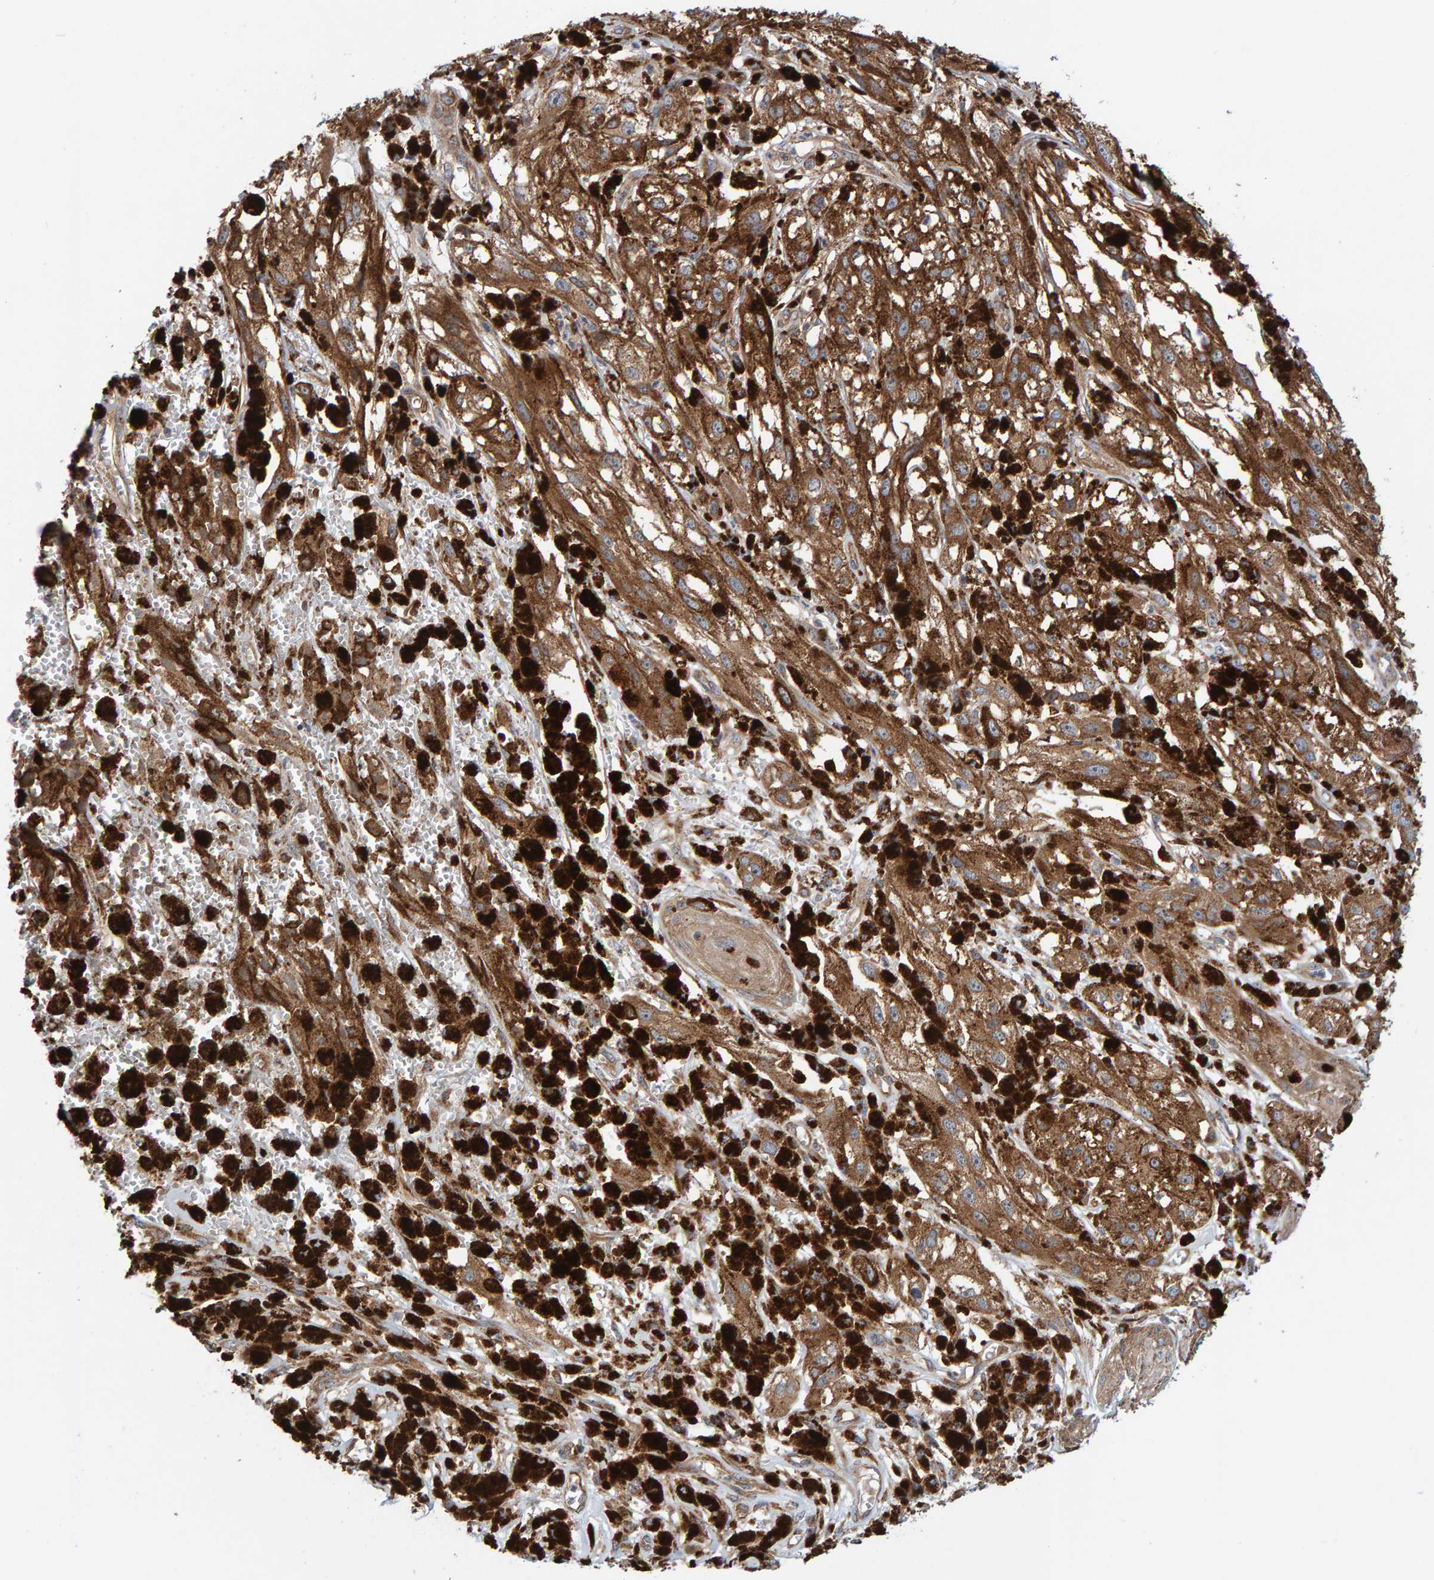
{"staining": {"intensity": "moderate", "quantity": ">75%", "location": "cytoplasmic/membranous"}, "tissue": "melanoma", "cell_type": "Tumor cells", "image_type": "cancer", "snomed": [{"axis": "morphology", "description": "Malignant melanoma, NOS"}, {"axis": "topography", "description": "Skin"}], "caption": "This is a histology image of IHC staining of melanoma, which shows moderate expression in the cytoplasmic/membranous of tumor cells.", "gene": "KIAA0753", "patient": {"sex": "male", "age": 88}}